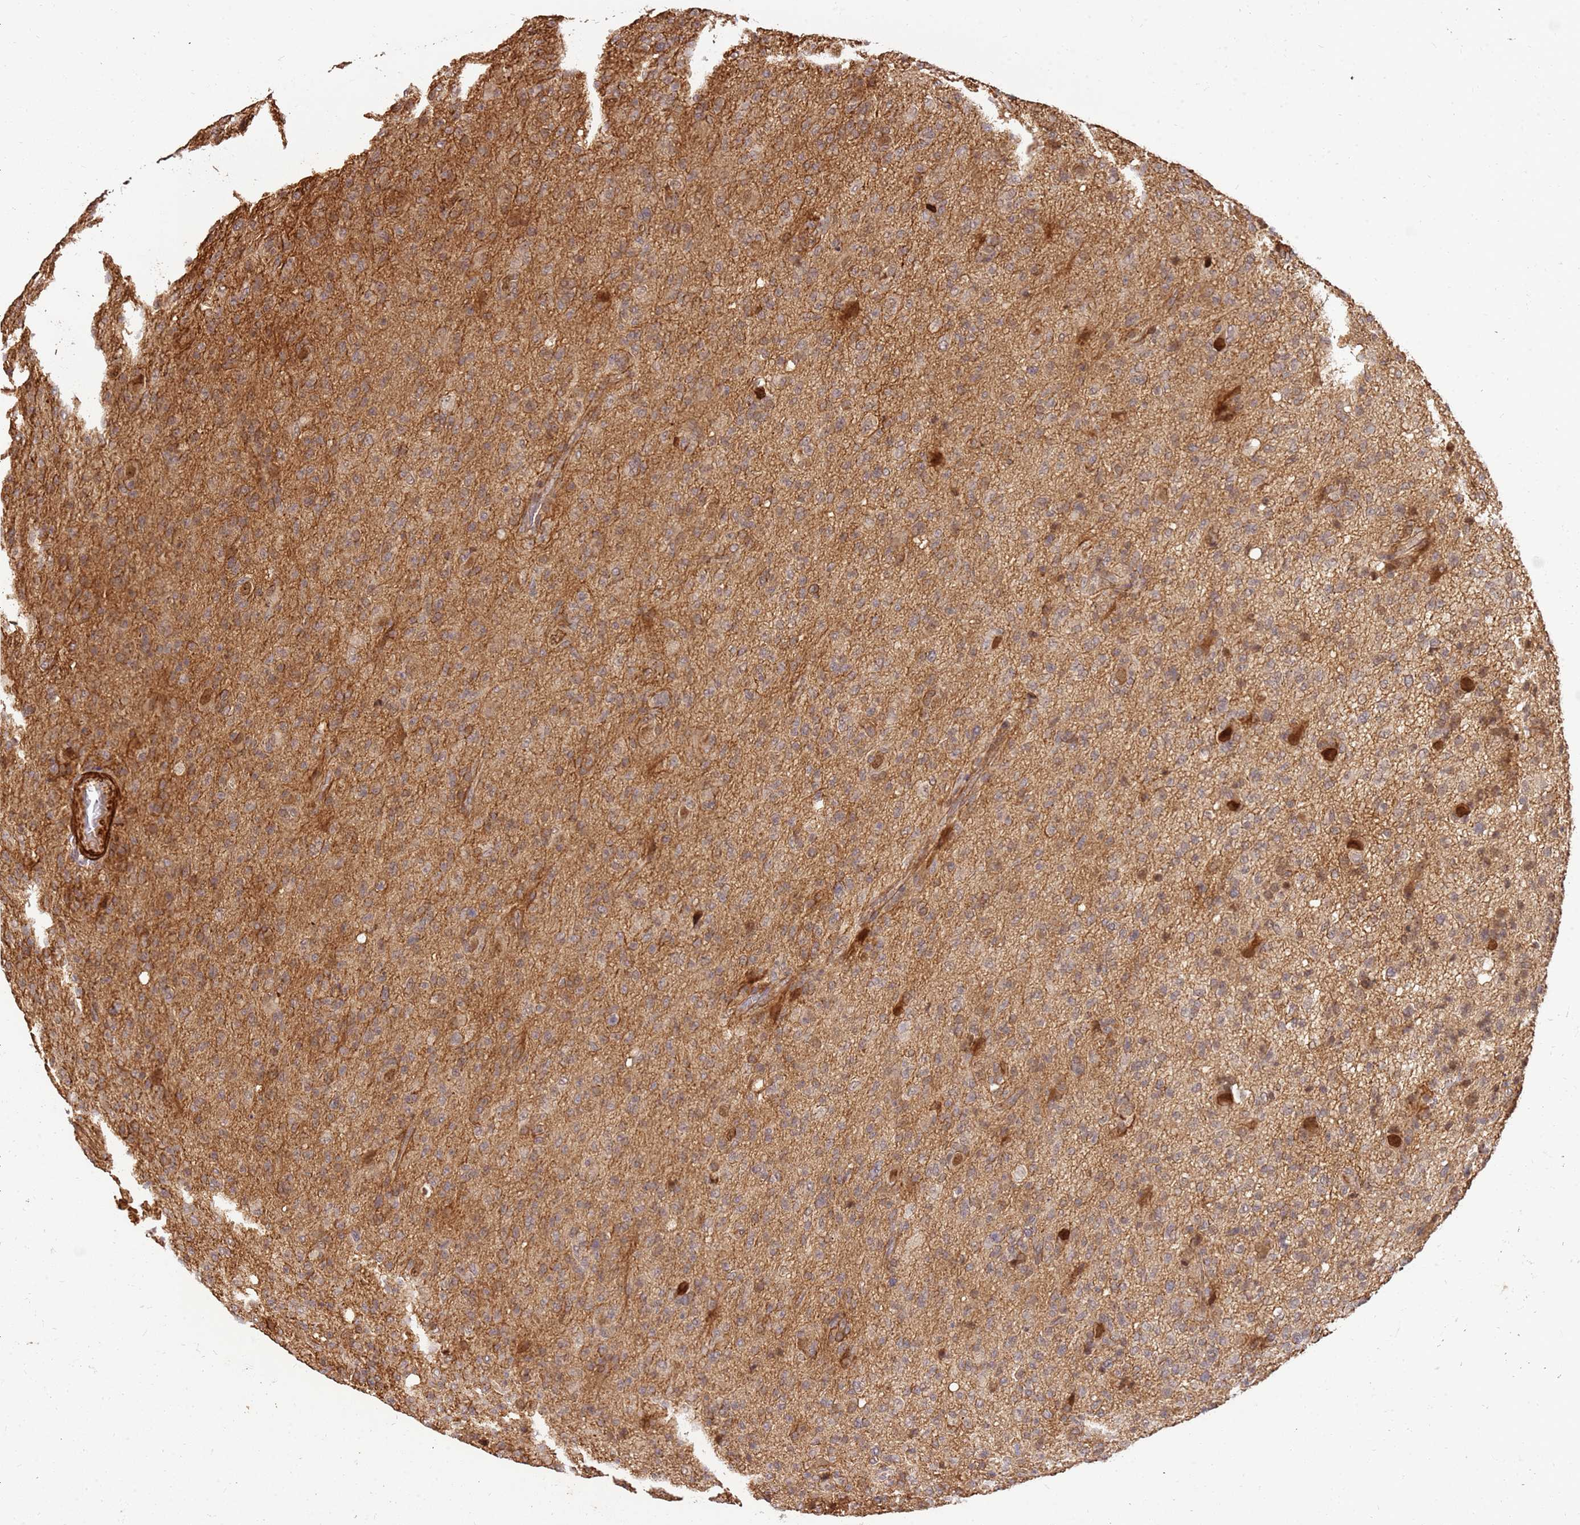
{"staining": {"intensity": "weak", "quantity": ">75%", "location": "nuclear"}, "tissue": "glioma", "cell_type": "Tumor cells", "image_type": "cancer", "snomed": [{"axis": "morphology", "description": "Glioma, malignant, High grade"}, {"axis": "topography", "description": "Brain"}], "caption": "Protein staining of malignant glioma (high-grade) tissue demonstrates weak nuclear expression in about >75% of tumor cells.", "gene": "ST18", "patient": {"sex": "female", "age": 57}}